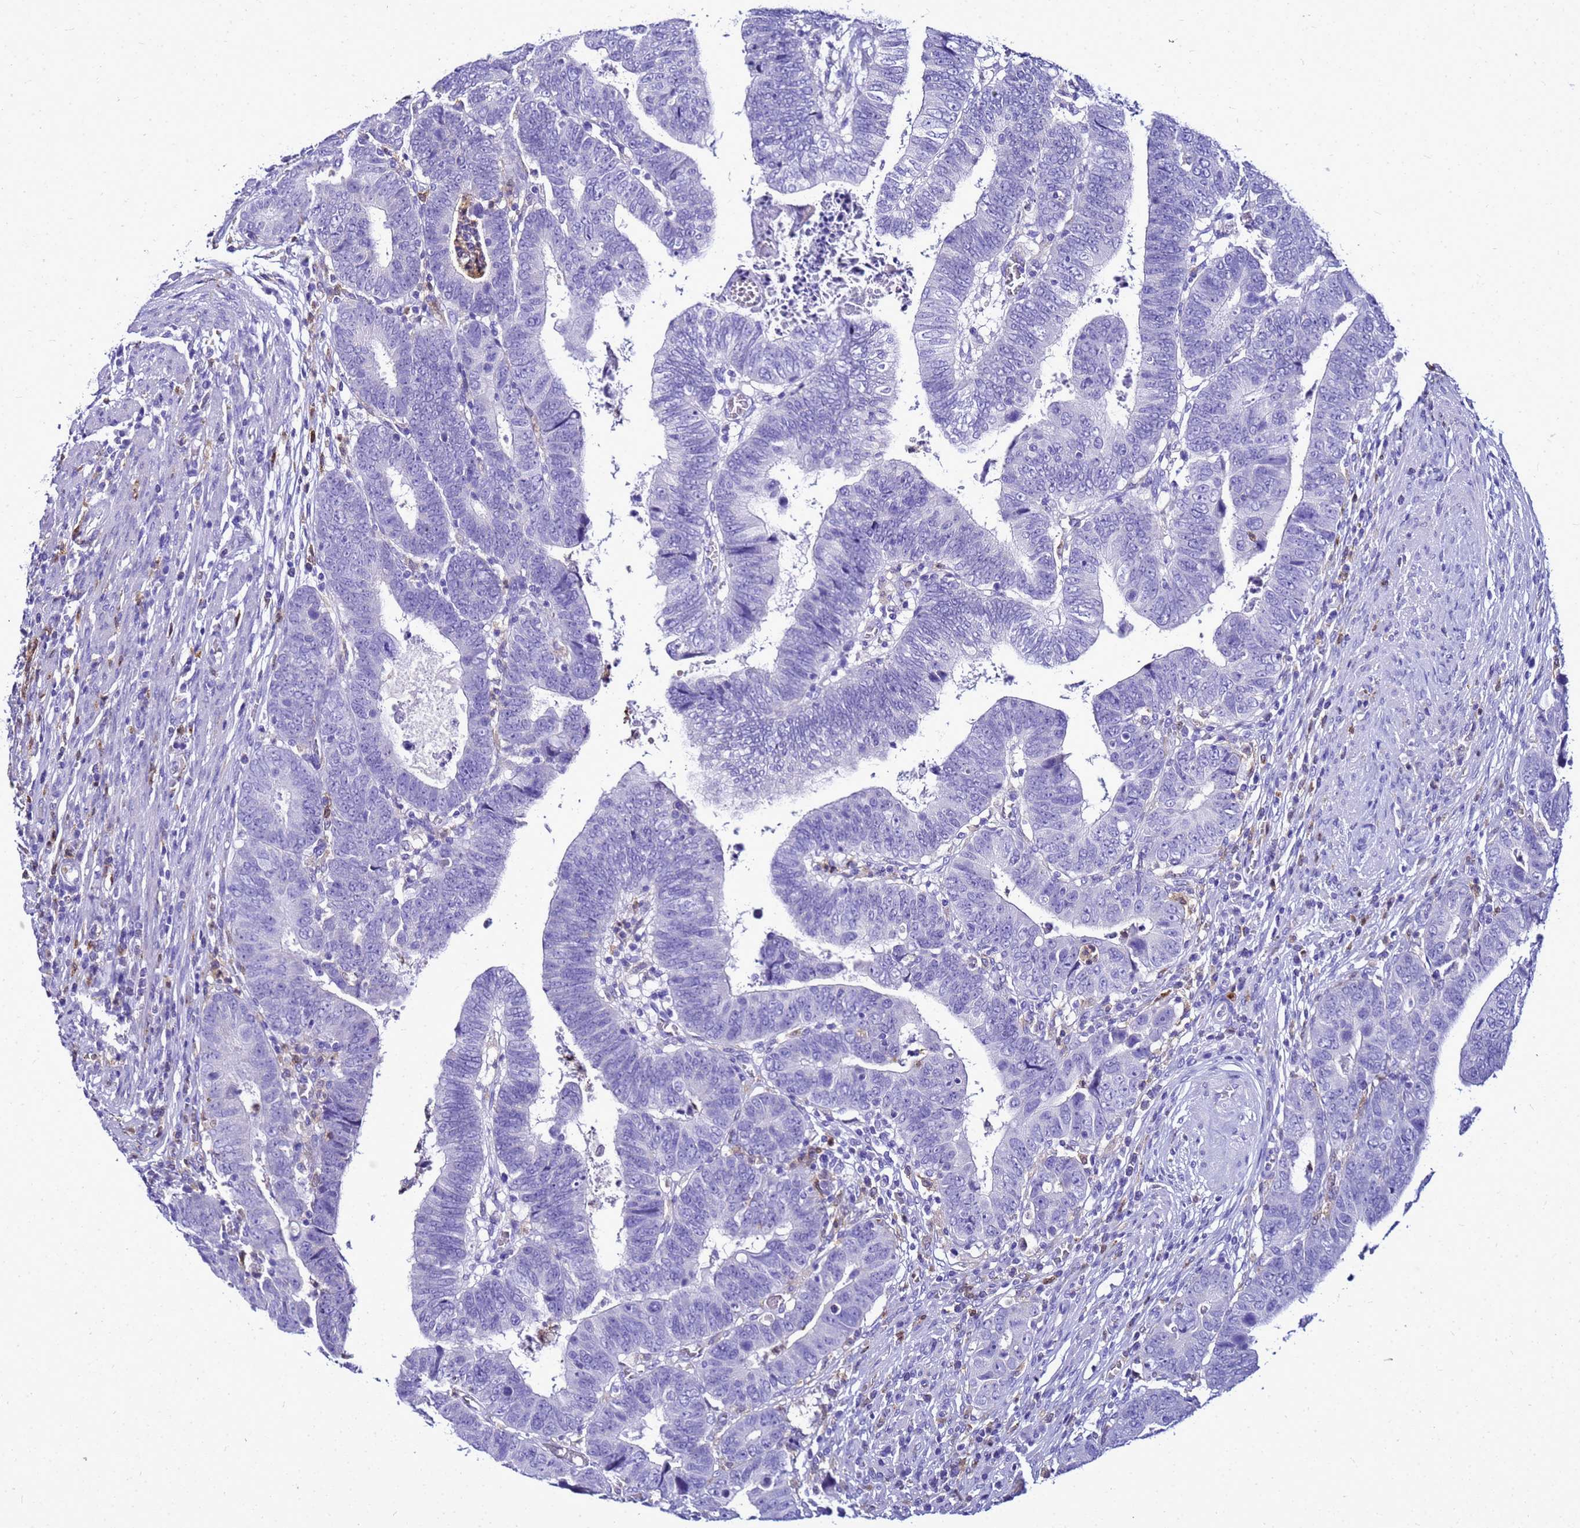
{"staining": {"intensity": "negative", "quantity": "none", "location": "none"}, "tissue": "colorectal cancer", "cell_type": "Tumor cells", "image_type": "cancer", "snomed": [{"axis": "morphology", "description": "Normal tissue, NOS"}, {"axis": "morphology", "description": "Adenocarcinoma, NOS"}, {"axis": "topography", "description": "Rectum"}], "caption": "Immunohistochemistry (IHC) photomicrograph of neoplastic tissue: human colorectal adenocarcinoma stained with DAB (3,3'-diaminobenzidine) demonstrates no significant protein positivity in tumor cells. Nuclei are stained in blue.", "gene": "CSTA", "patient": {"sex": "female", "age": 65}}